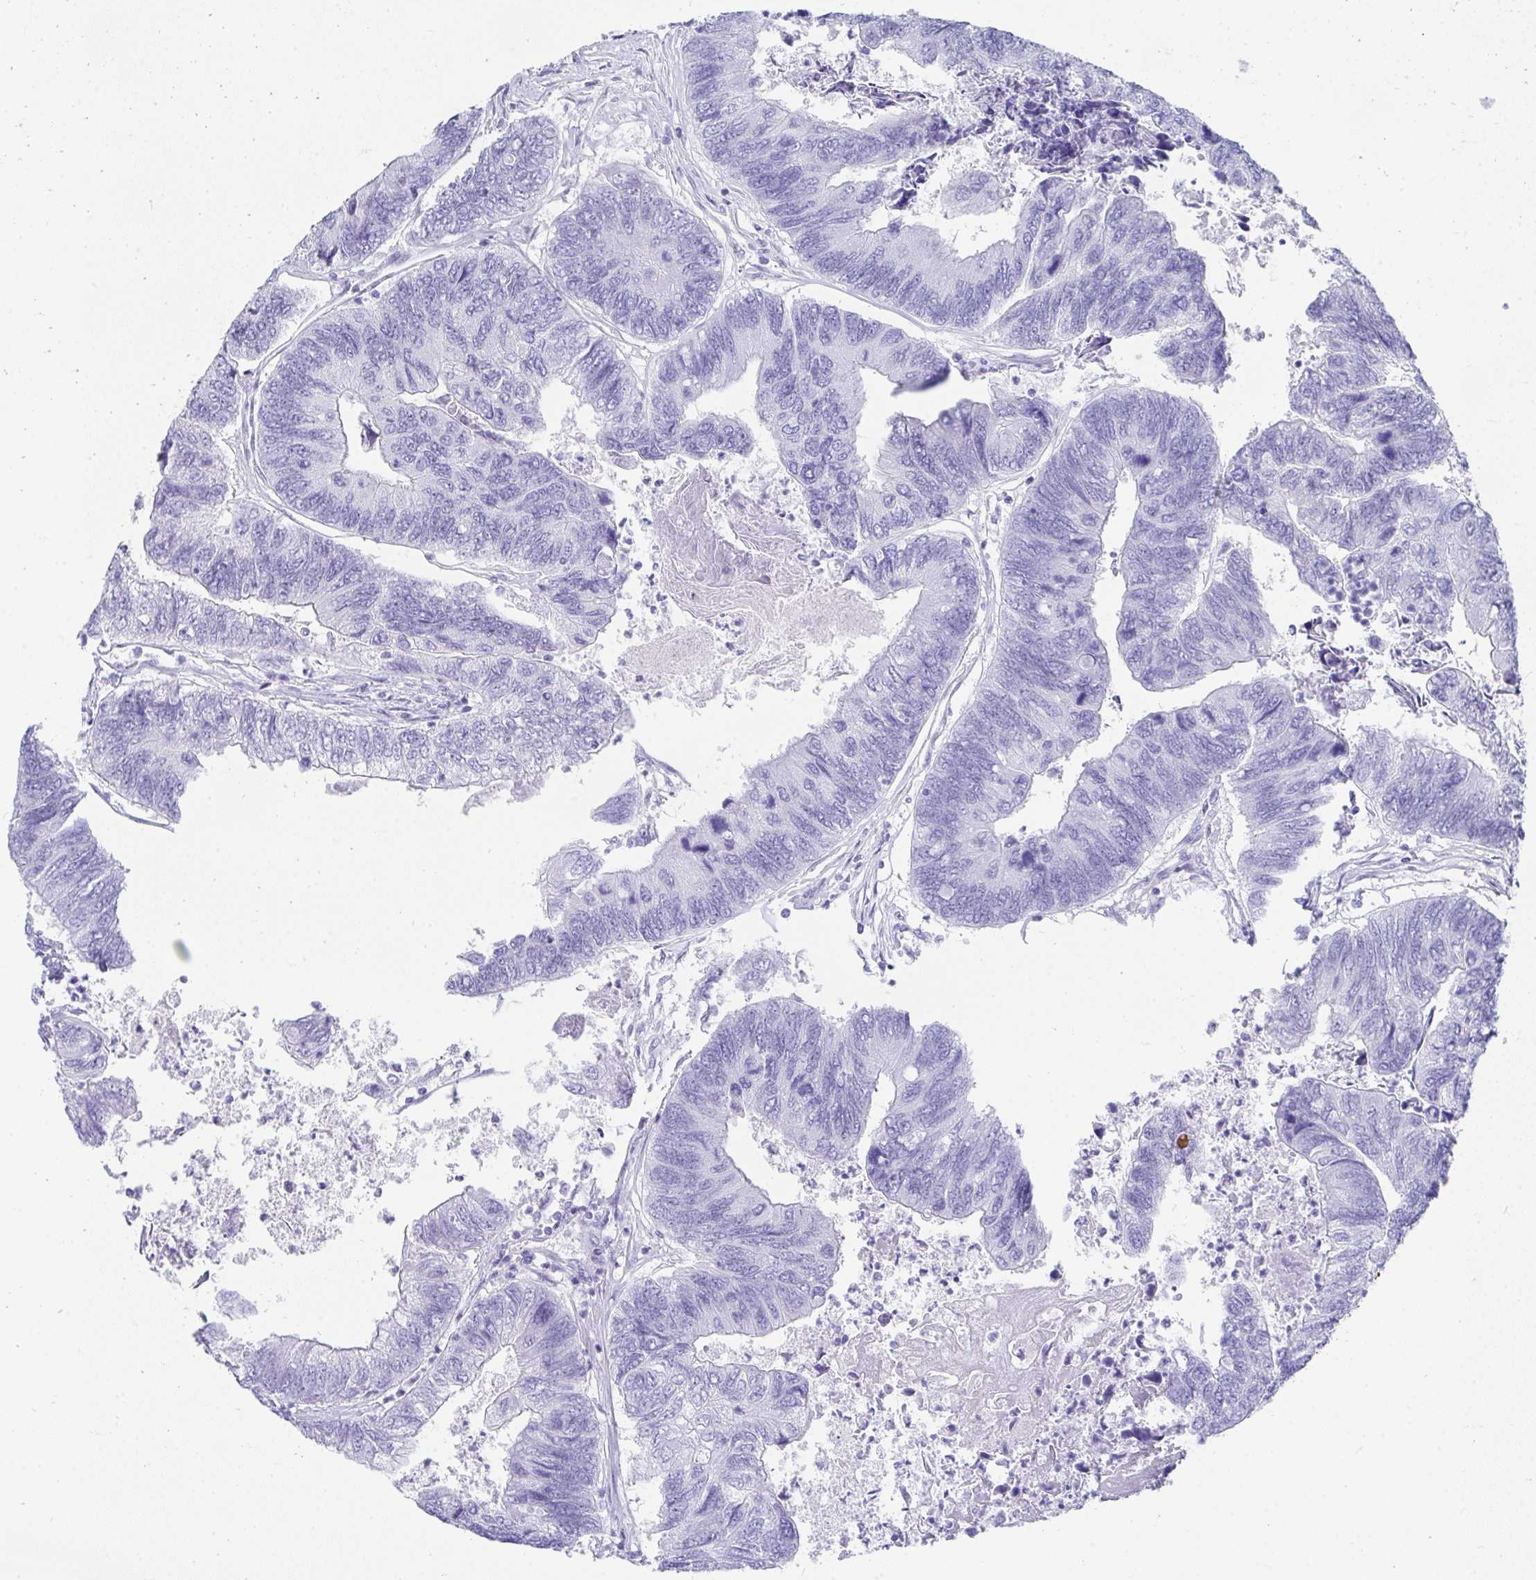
{"staining": {"intensity": "negative", "quantity": "none", "location": "none"}, "tissue": "colorectal cancer", "cell_type": "Tumor cells", "image_type": "cancer", "snomed": [{"axis": "morphology", "description": "Adenocarcinoma, NOS"}, {"axis": "topography", "description": "Colon"}], "caption": "Immunohistochemistry (IHC) histopathology image of colorectal cancer (adenocarcinoma) stained for a protein (brown), which reveals no expression in tumor cells. (Immunohistochemistry (IHC), brightfield microscopy, high magnification).", "gene": "TNNT1", "patient": {"sex": "female", "age": 67}}